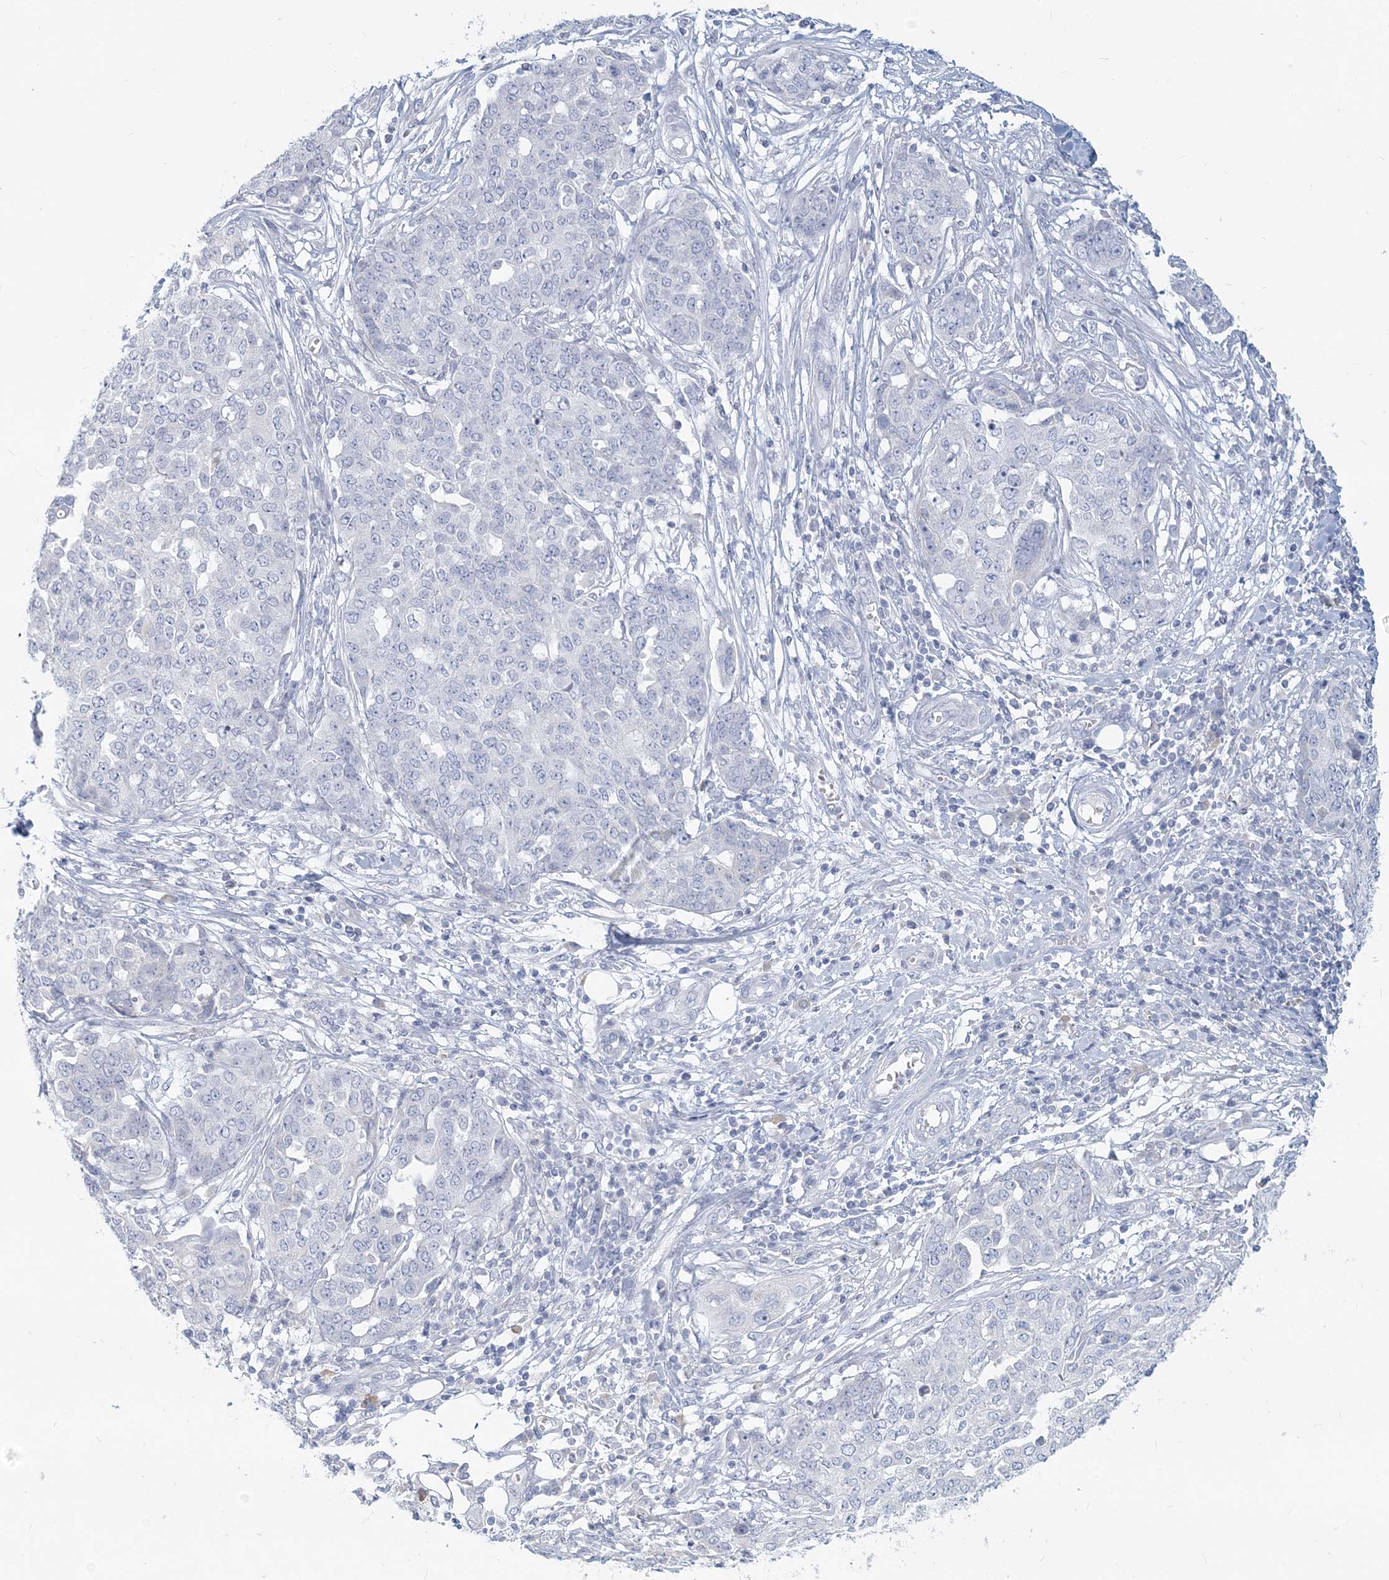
{"staining": {"intensity": "negative", "quantity": "none", "location": "none"}, "tissue": "ovarian cancer", "cell_type": "Tumor cells", "image_type": "cancer", "snomed": [{"axis": "morphology", "description": "Cystadenocarcinoma, serous, NOS"}, {"axis": "topography", "description": "Soft tissue"}, {"axis": "topography", "description": "Ovary"}], "caption": "An image of human ovarian serous cystadenocarcinoma is negative for staining in tumor cells. (DAB immunohistochemistry, high magnification).", "gene": "CSN1S1", "patient": {"sex": "female", "age": 57}}